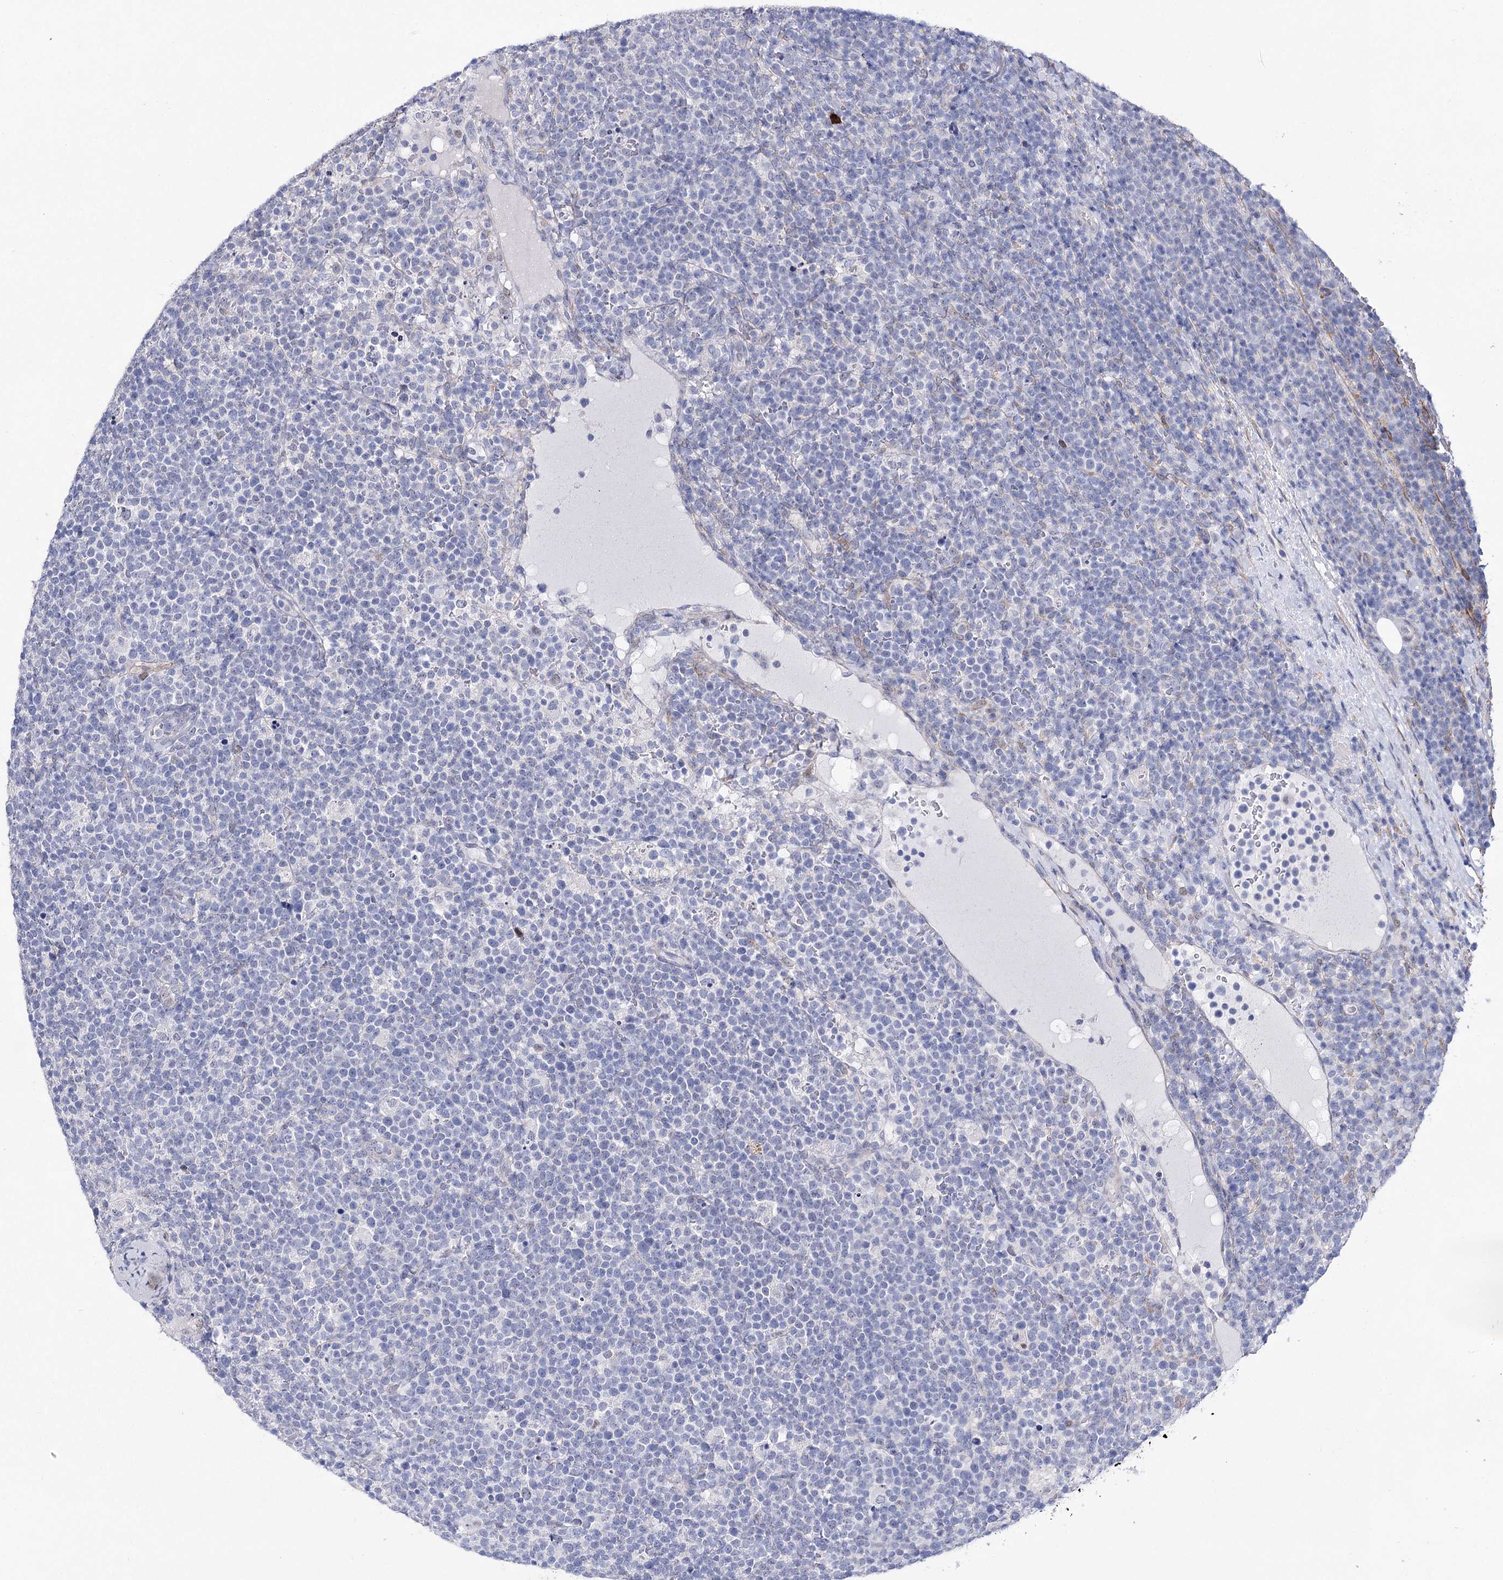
{"staining": {"intensity": "negative", "quantity": "none", "location": "none"}, "tissue": "lymphoma", "cell_type": "Tumor cells", "image_type": "cancer", "snomed": [{"axis": "morphology", "description": "Malignant lymphoma, non-Hodgkin's type, High grade"}, {"axis": "topography", "description": "Lymph node"}], "caption": "Tumor cells are negative for protein expression in human lymphoma.", "gene": "UGDH", "patient": {"sex": "male", "age": 61}}